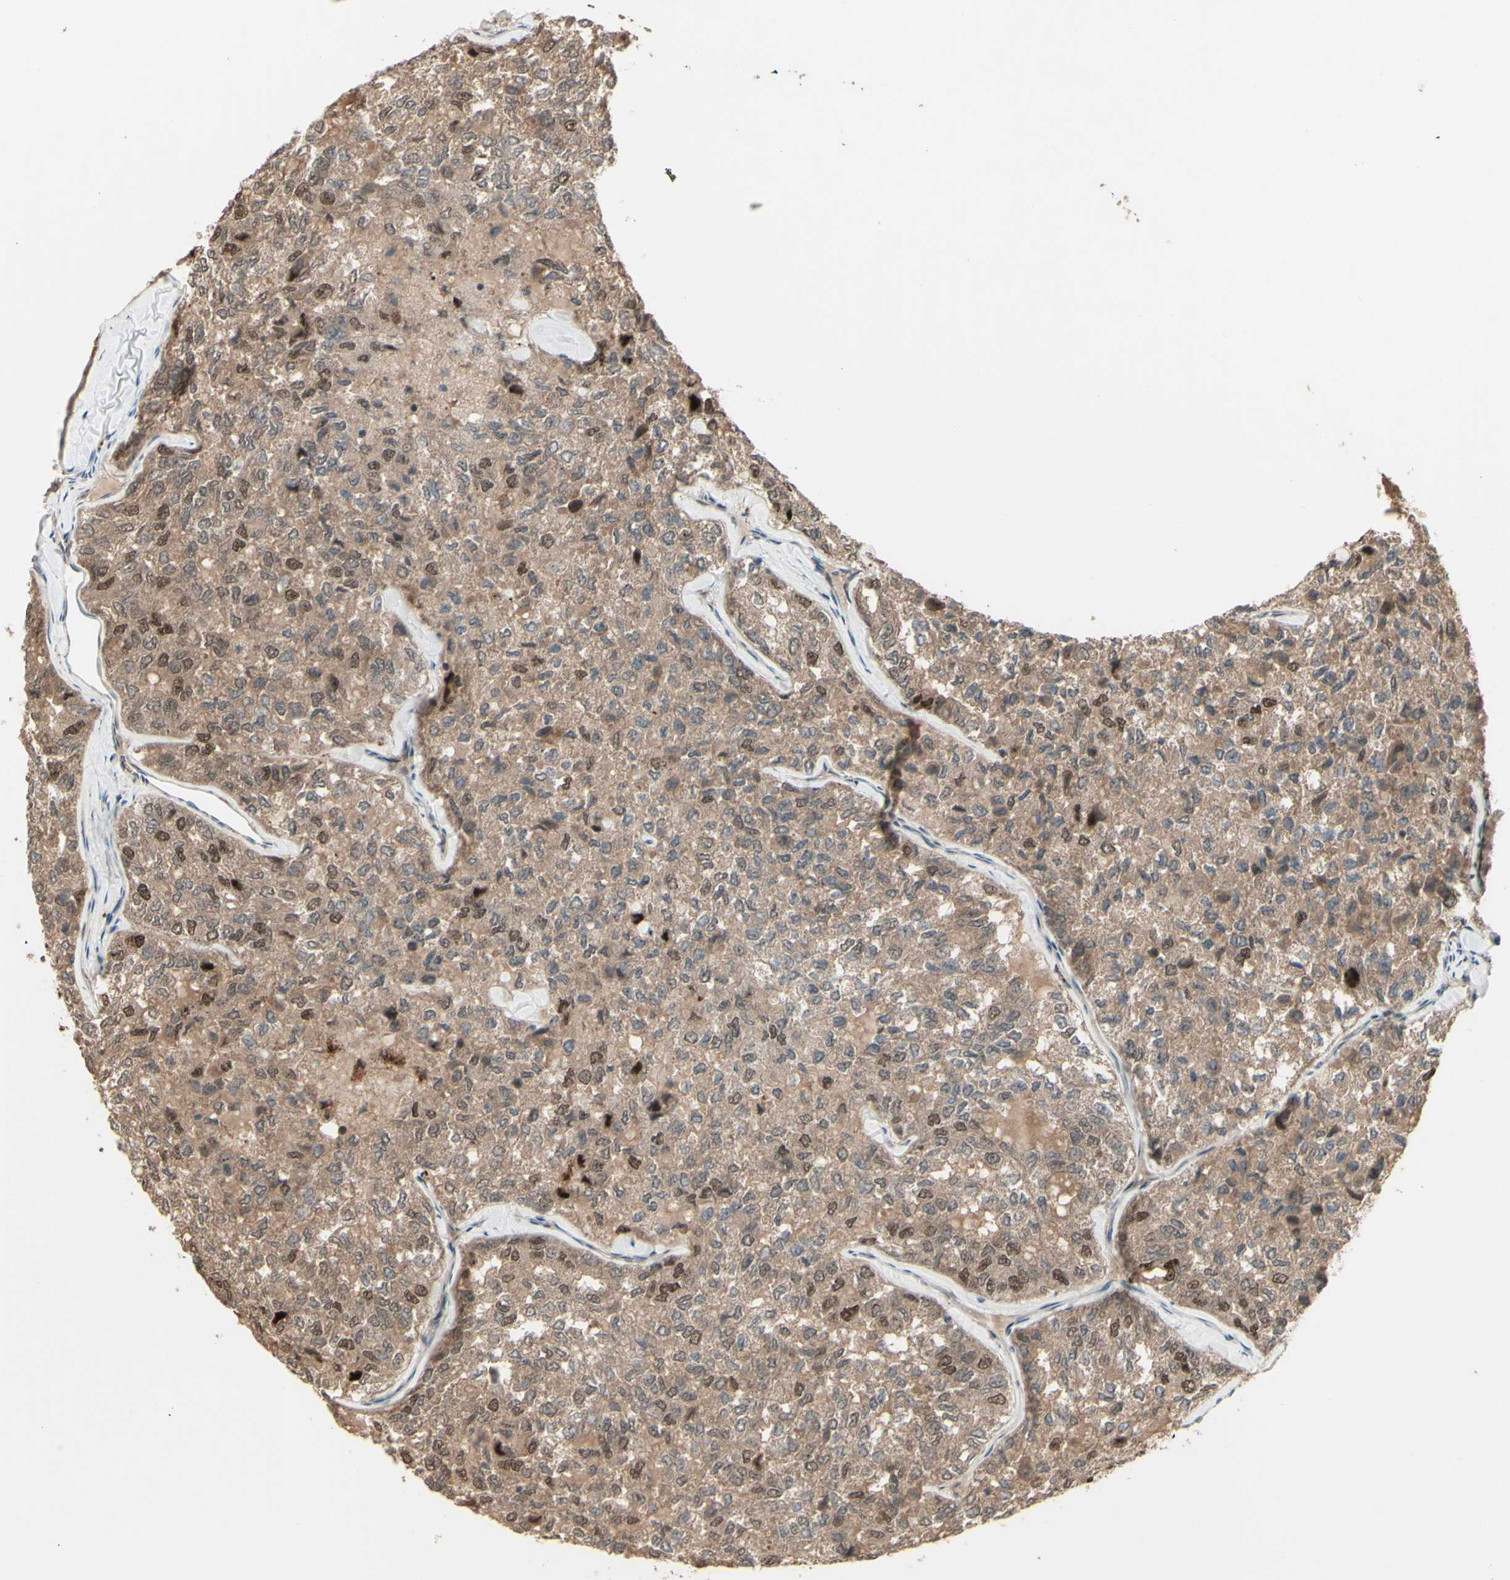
{"staining": {"intensity": "moderate", "quantity": ">75%", "location": "cytoplasmic/membranous,nuclear"}, "tissue": "thyroid cancer", "cell_type": "Tumor cells", "image_type": "cancer", "snomed": [{"axis": "morphology", "description": "Follicular adenoma carcinoma, NOS"}, {"axis": "topography", "description": "Thyroid gland"}], "caption": "An image of human thyroid cancer (follicular adenoma carcinoma) stained for a protein shows moderate cytoplasmic/membranous and nuclear brown staining in tumor cells.", "gene": "MLF2", "patient": {"sex": "male", "age": 75}}